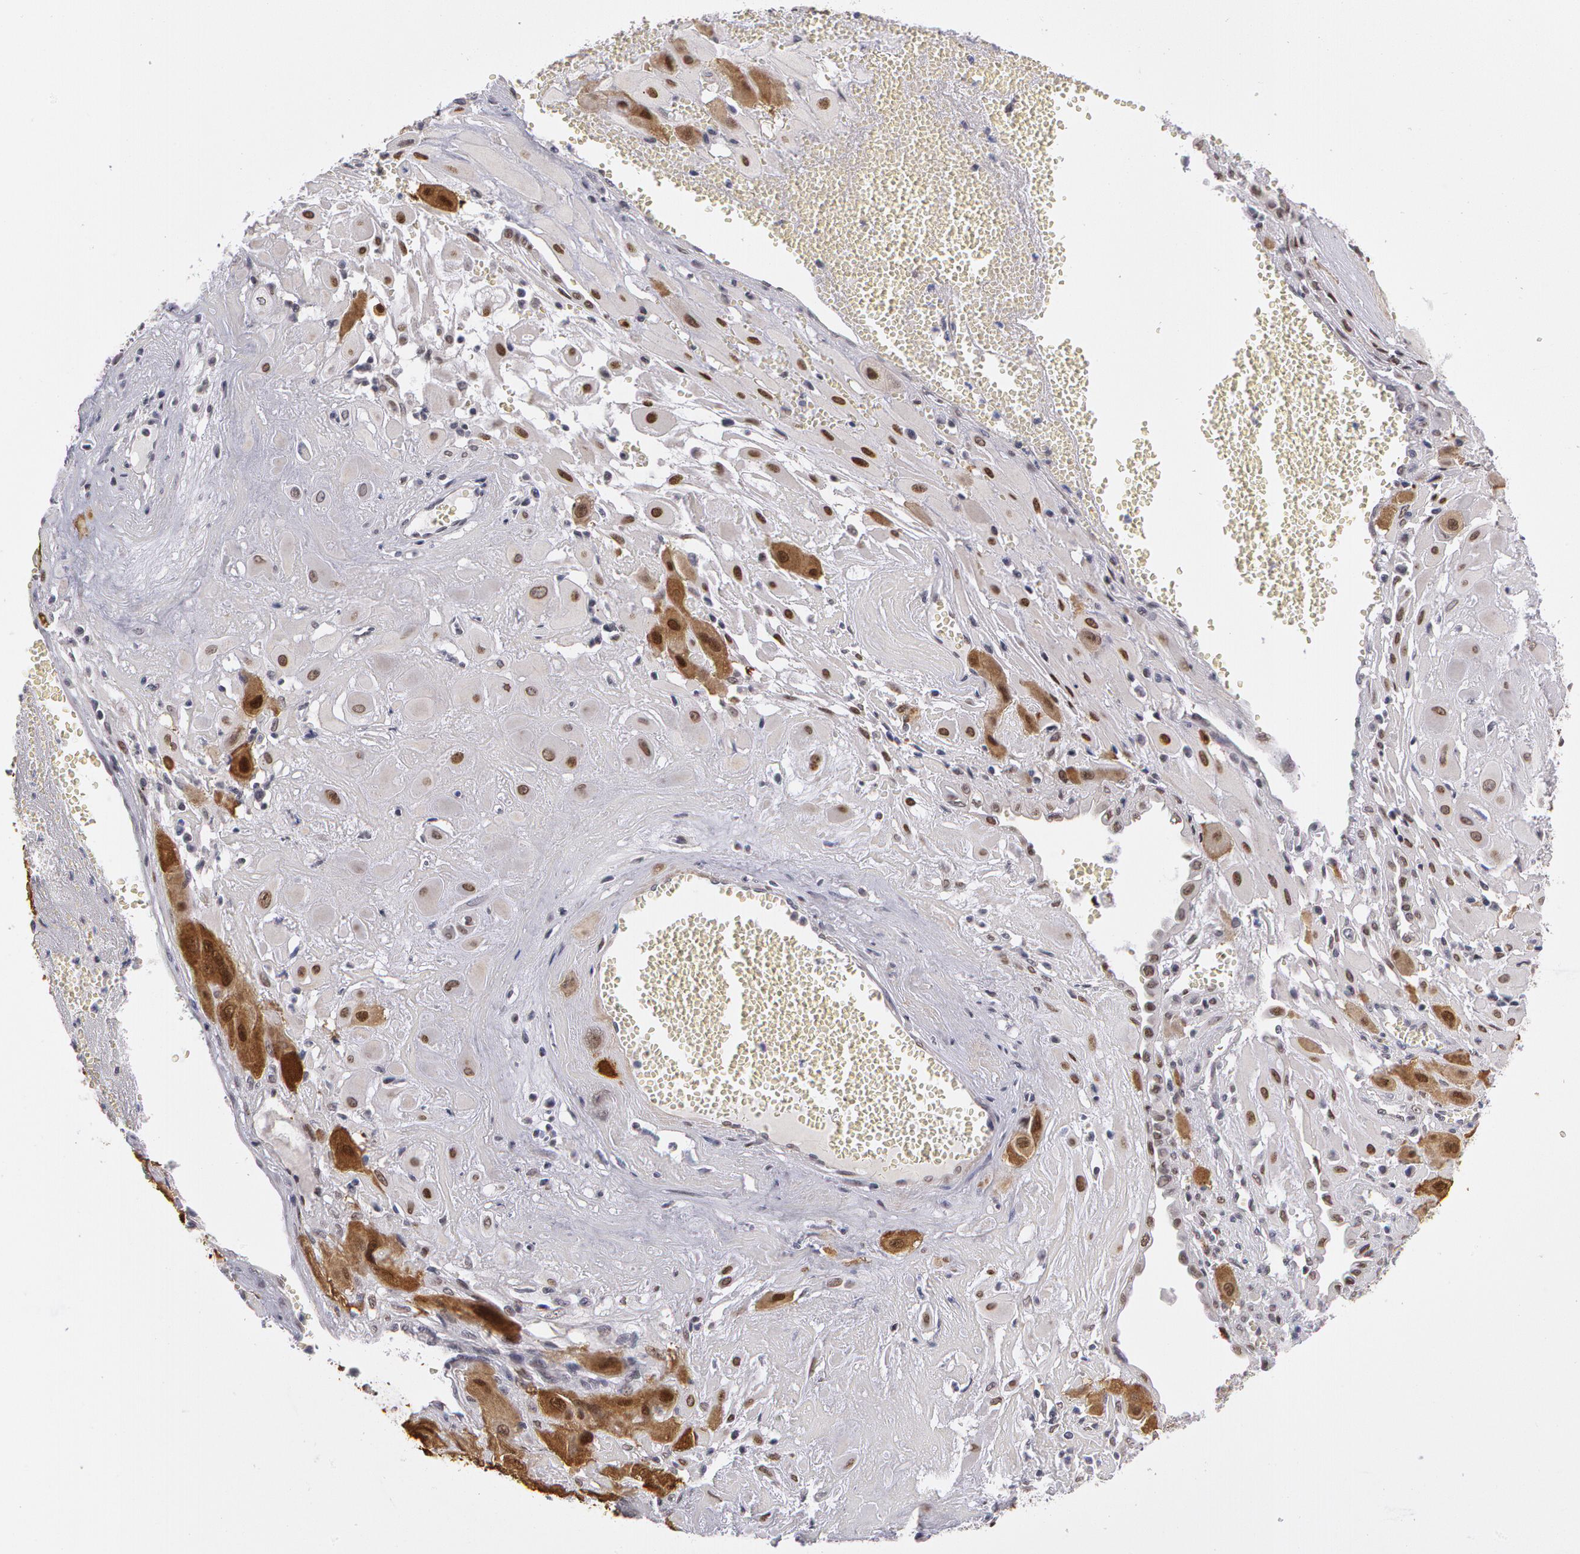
{"staining": {"intensity": "moderate", "quantity": "25%-75%", "location": "cytoplasmic/membranous,nuclear"}, "tissue": "cervical cancer", "cell_type": "Tumor cells", "image_type": "cancer", "snomed": [{"axis": "morphology", "description": "Squamous cell carcinoma, NOS"}, {"axis": "topography", "description": "Cervix"}], "caption": "Immunohistochemical staining of cervical cancer exhibits medium levels of moderate cytoplasmic/membranous and nuclear protein positivity in approximately 25%-75% of tumor cells. Using DAB (3,3'-diaminobenzidine) (brown) and hematoxylin (blue) stains, captured at high magnification using brightfield microscopy.", "gene": "PRICKLE1", "patient": {"sex": "female", "age": 34}}